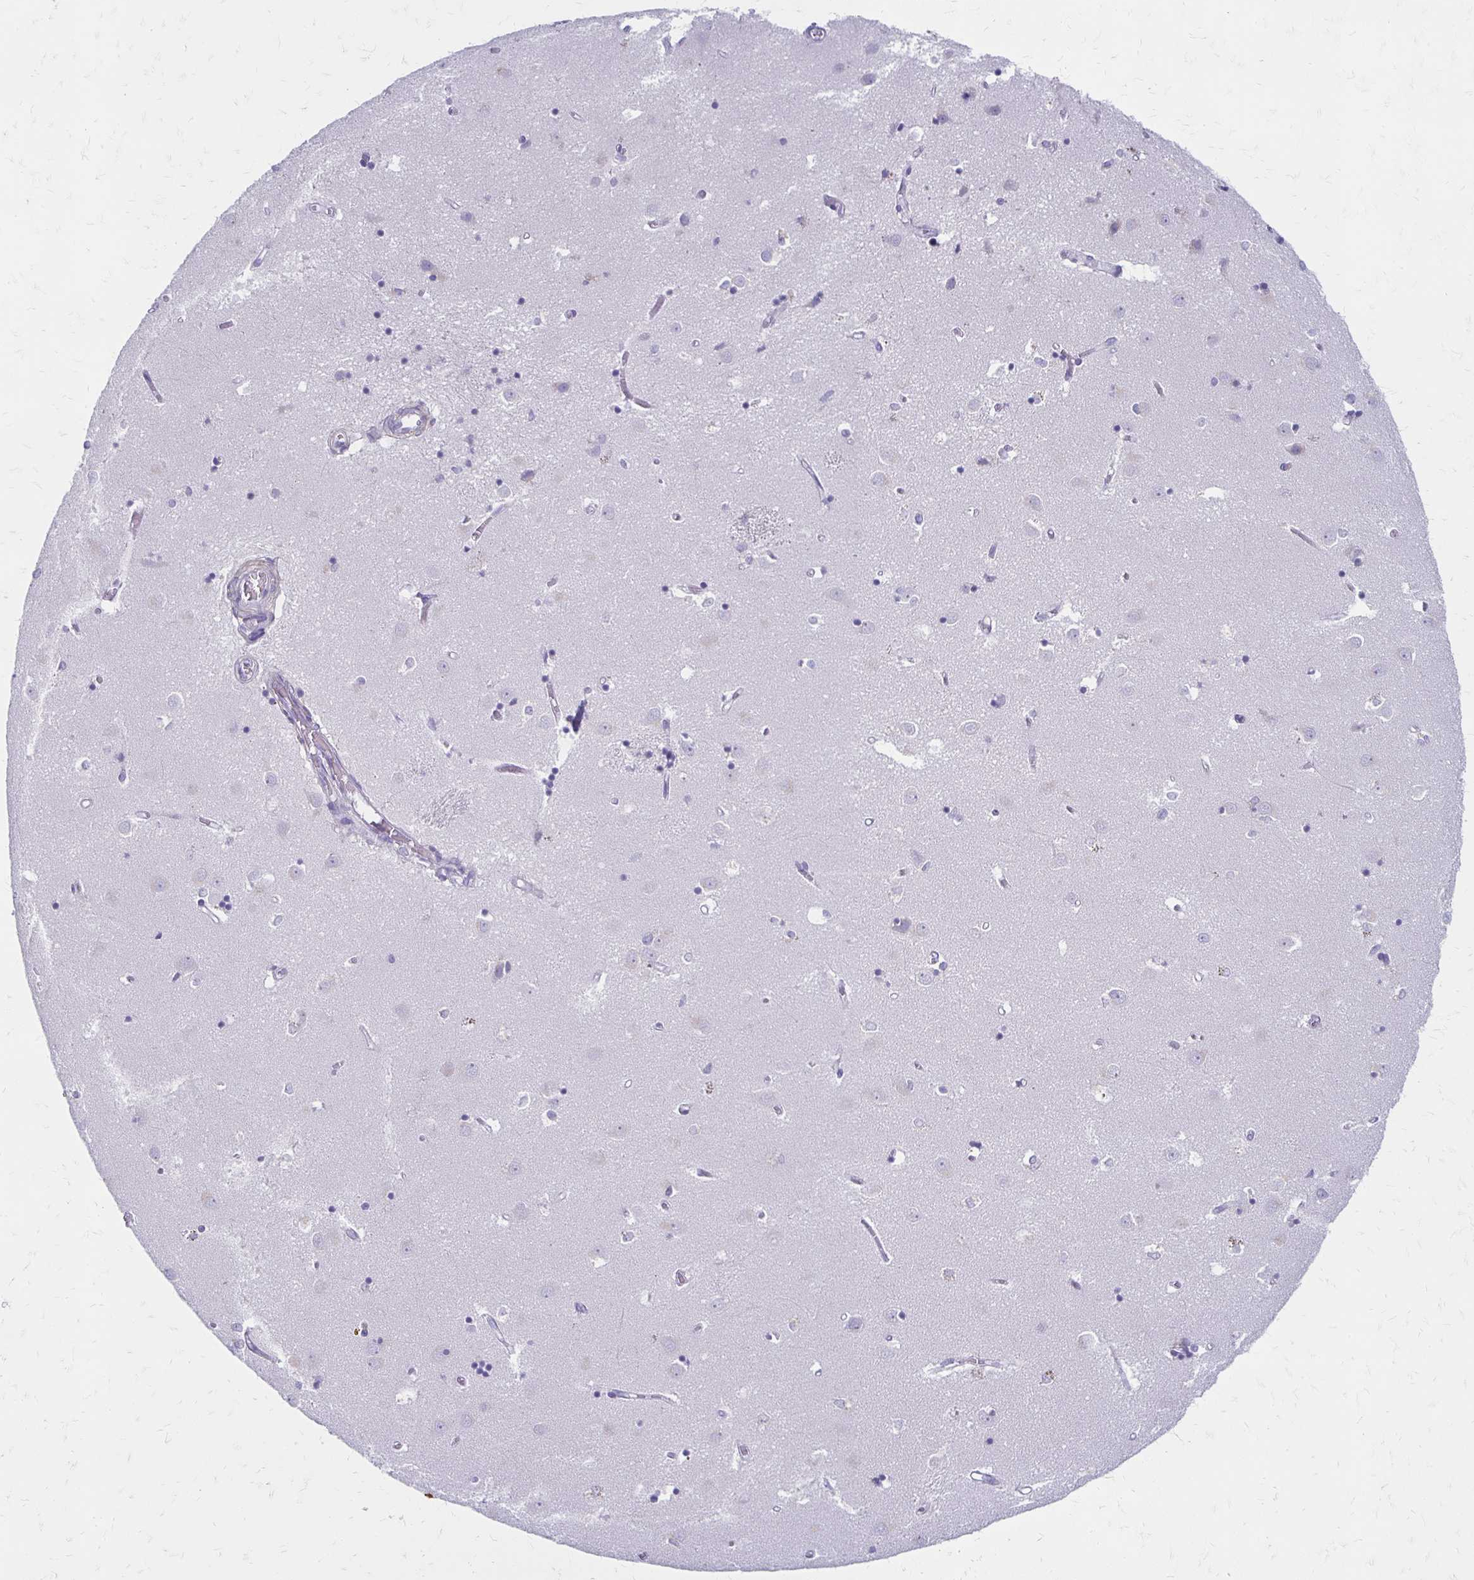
{"staining": {"intensity": "negative", "quantity": "none", "location": "none"}, "tissue": "caudate", "cell_type": "Glial cells", "image_type": "normal", "snomed": [{"axis": "morphology", "description": "Normal tissue, NOS"}, {"axis": "topography", "description": "Lateral ventricle wall"}], "caption": "An immunohistochemistry (IHC) image of unremarkable caudate is shown. There is no staining in glial cells of caudate.", "gene": "IVL", "patient": {"sex": "male", "age": 54}}